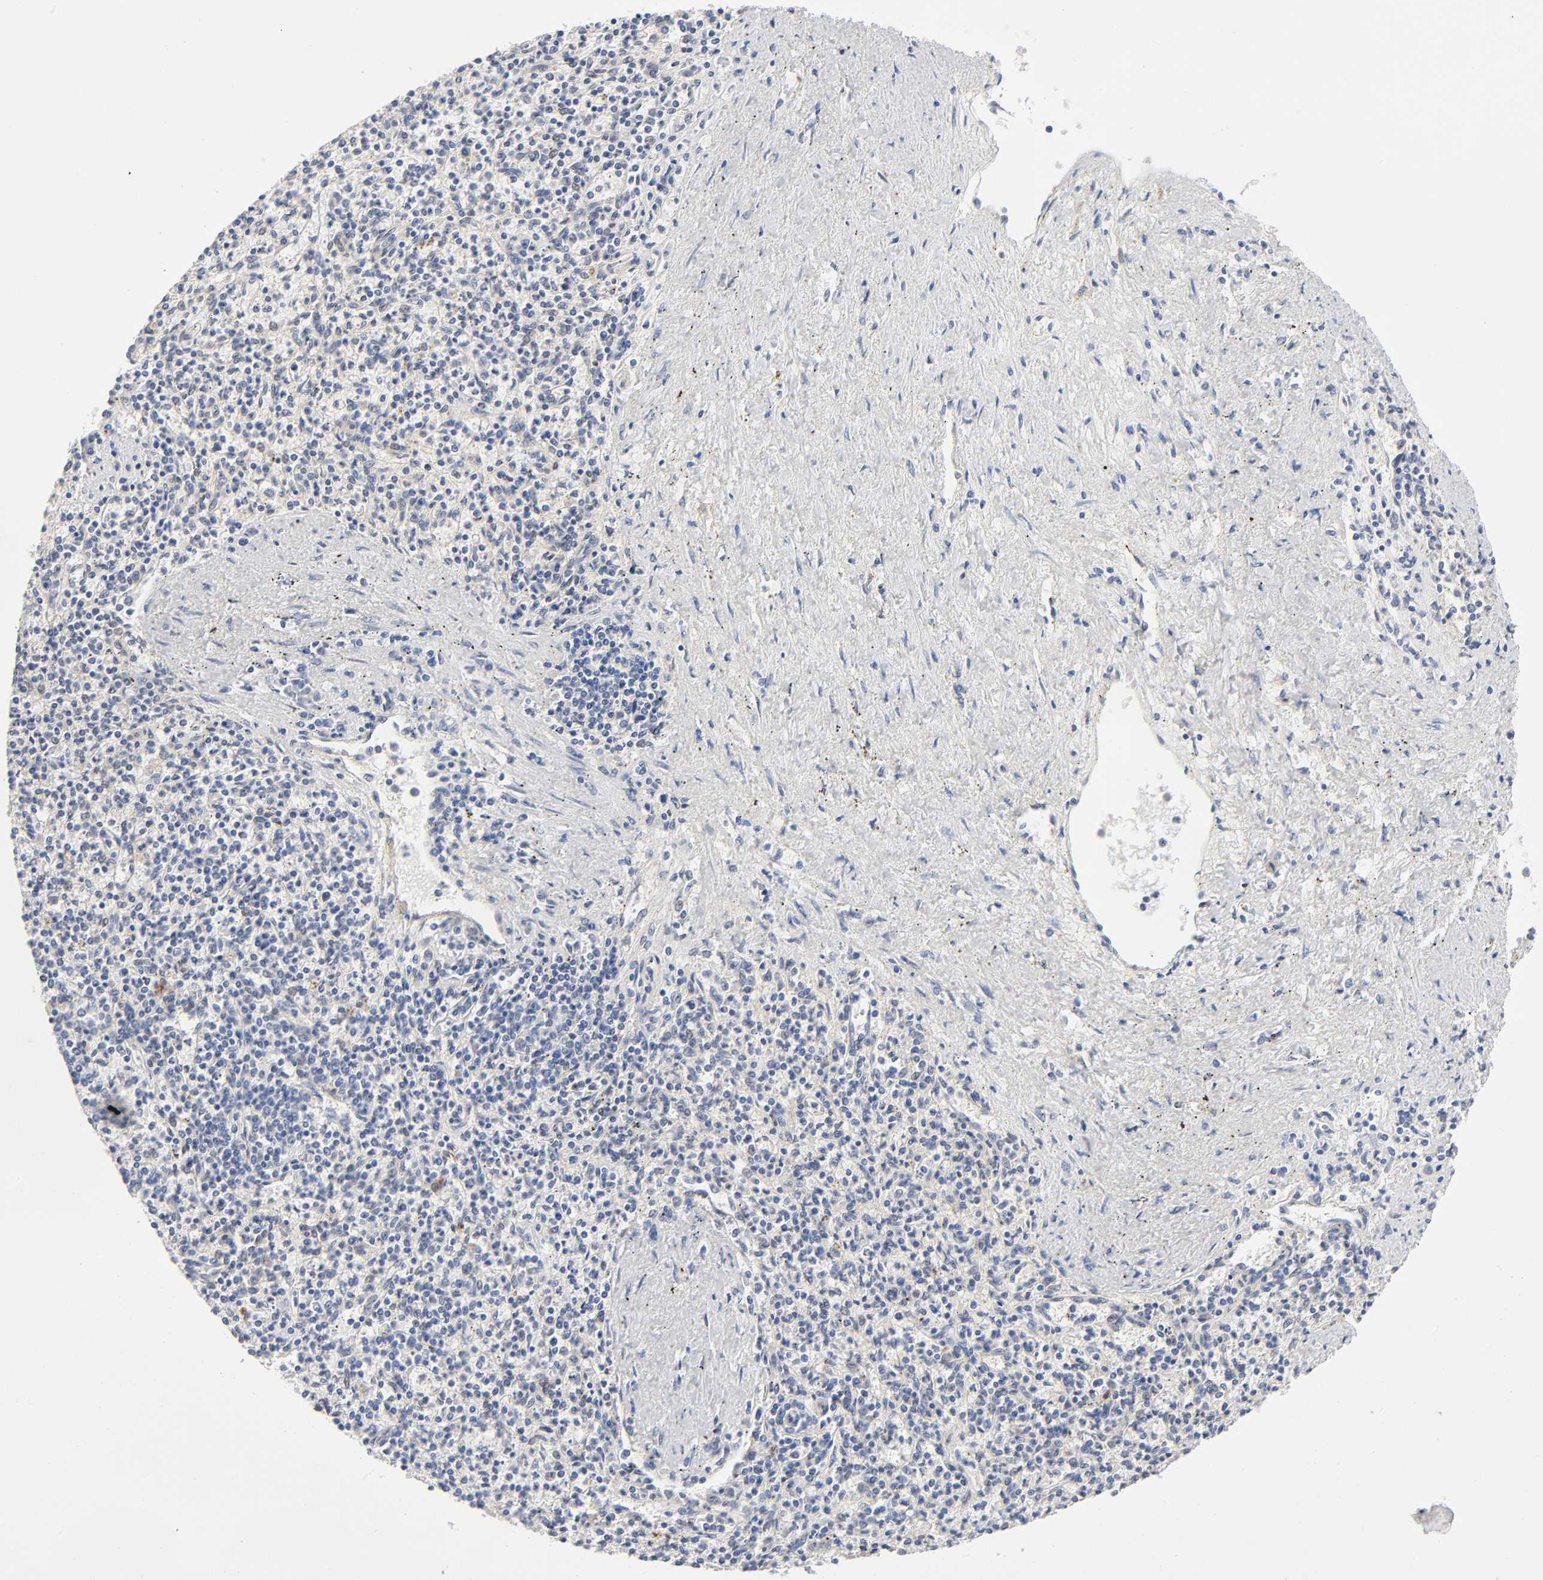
{"staining": {"intensity": "moderate", "quantity": ">75%", "location": "cytoplasmic/membranous"}, "tissue": "spleen", "cell_type": "Cells in red pulp", "image_type": "normal", "snomed": [{"axis": "morphology", "description": "Normal tissue, NOS"}, {"axis": "topography", "description": "Spleen"}], "caption": "Cells in red pulp display medium levels of moderate cytoplasmic/membranous positivity in about >75% of cells in benign spleen.", "gene": "PTEN", "patient": {"sex": "male", "age": 72}}